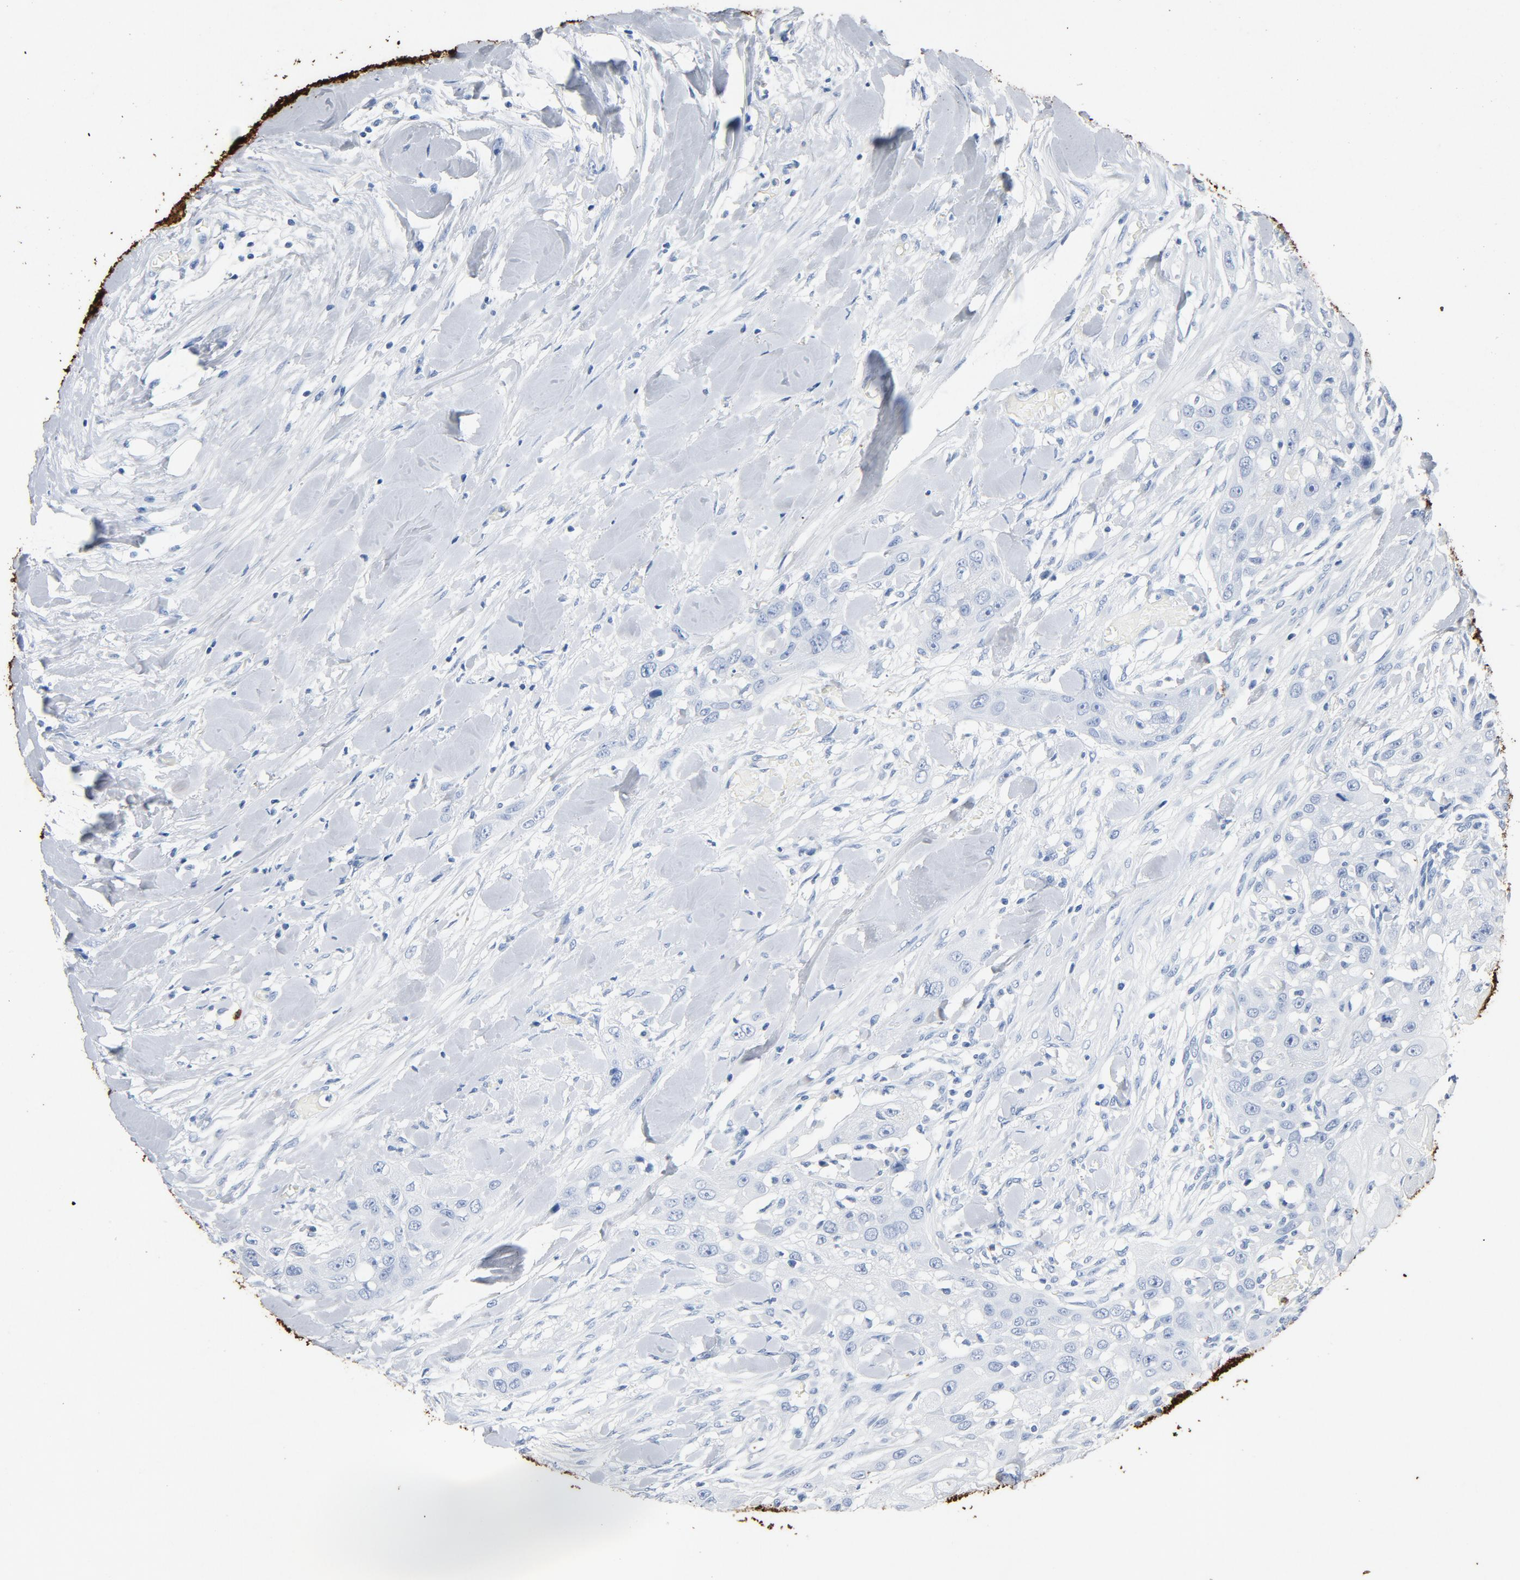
{"staining": {"intensity": "negative", "quantity": "none", "location": "none"}, "tissue": "head and neck cancer", "cell_type": "Tumor cells", "image_type": "cancer", "snomed": [{"axis": "morphology", "description": "Neoplasm, malignant, NOS"}, {"axis": "topography", "description": "Salivary gland"}, {"axis": "topography", "description": "Head-Neck"}], "caption": "Tumor cells show no significant protein positivity in head and neck malignant neoplasm. (Stains: DAB IHC with hematoxylin counter stain, Microscopy: brightfield microscopy at high magnification).", "gene": "PTPRB", "patient": {"sex": "male", "age": 43}}